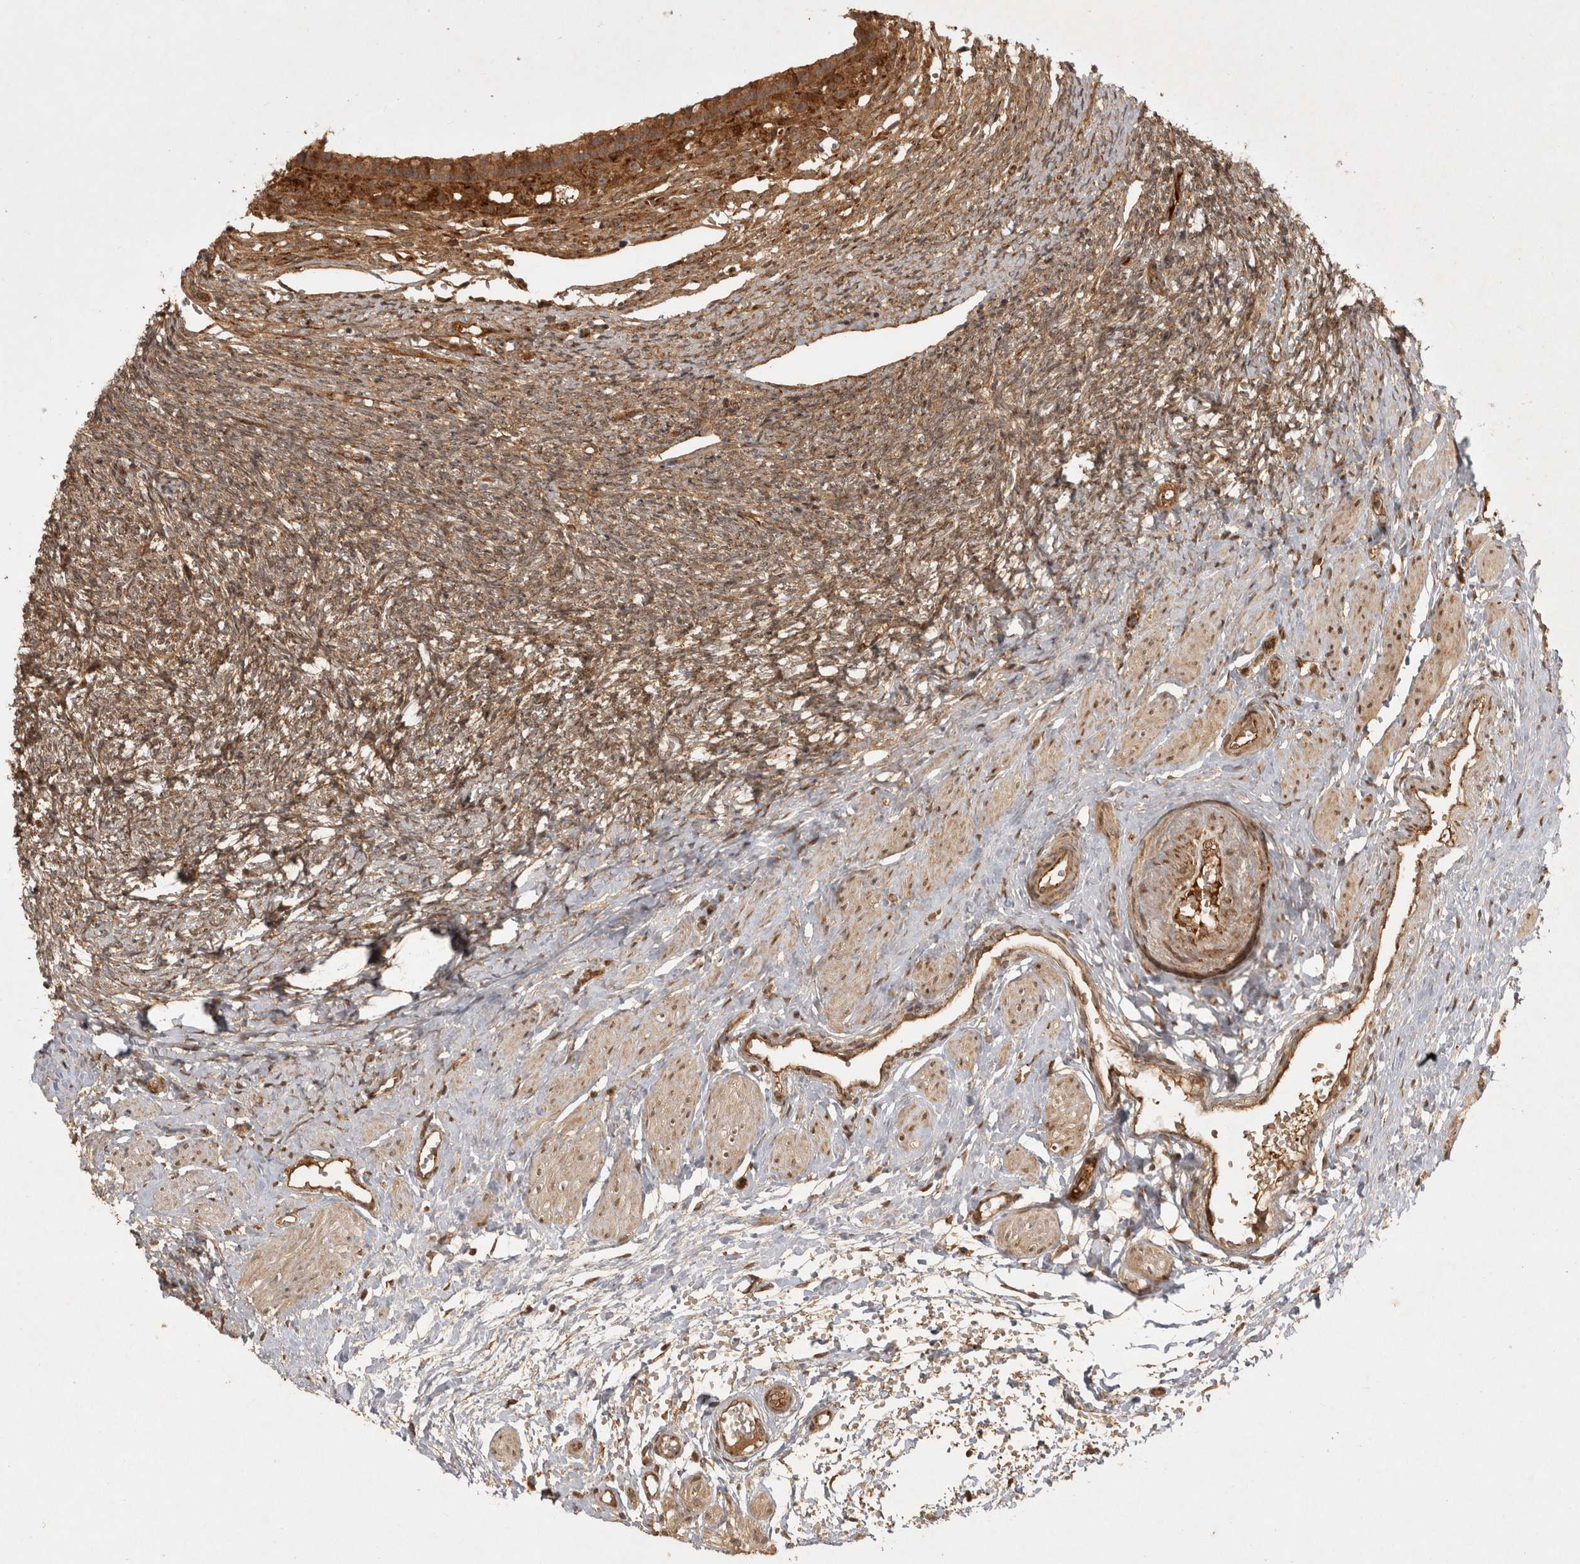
{"staining": {"intensity": "moderate", "quantity": "25%-75%", "location": "cytoplasmic/membranous"}, "tissue": "ovary", "cell_type": "Ovarian stroma cells", "image_type": "normal", "snomed": [{"axis": "morphology", "description": "Normal tissue, NOS"}, {"axis": "topography", "description": "Ovary"}], "caption": "IHC micrograph of benign ovary: human ovary stained using immunohistochemistry demonstrates medium levels of moderate protein expression localized specifically in the cytoplasmic/membranous of ovarian stroma cells, appearing as a cytoplasmic/membranous brown color.", "gene": "CAMSAP2", "patient": {"sex": "female", "age": 41}}